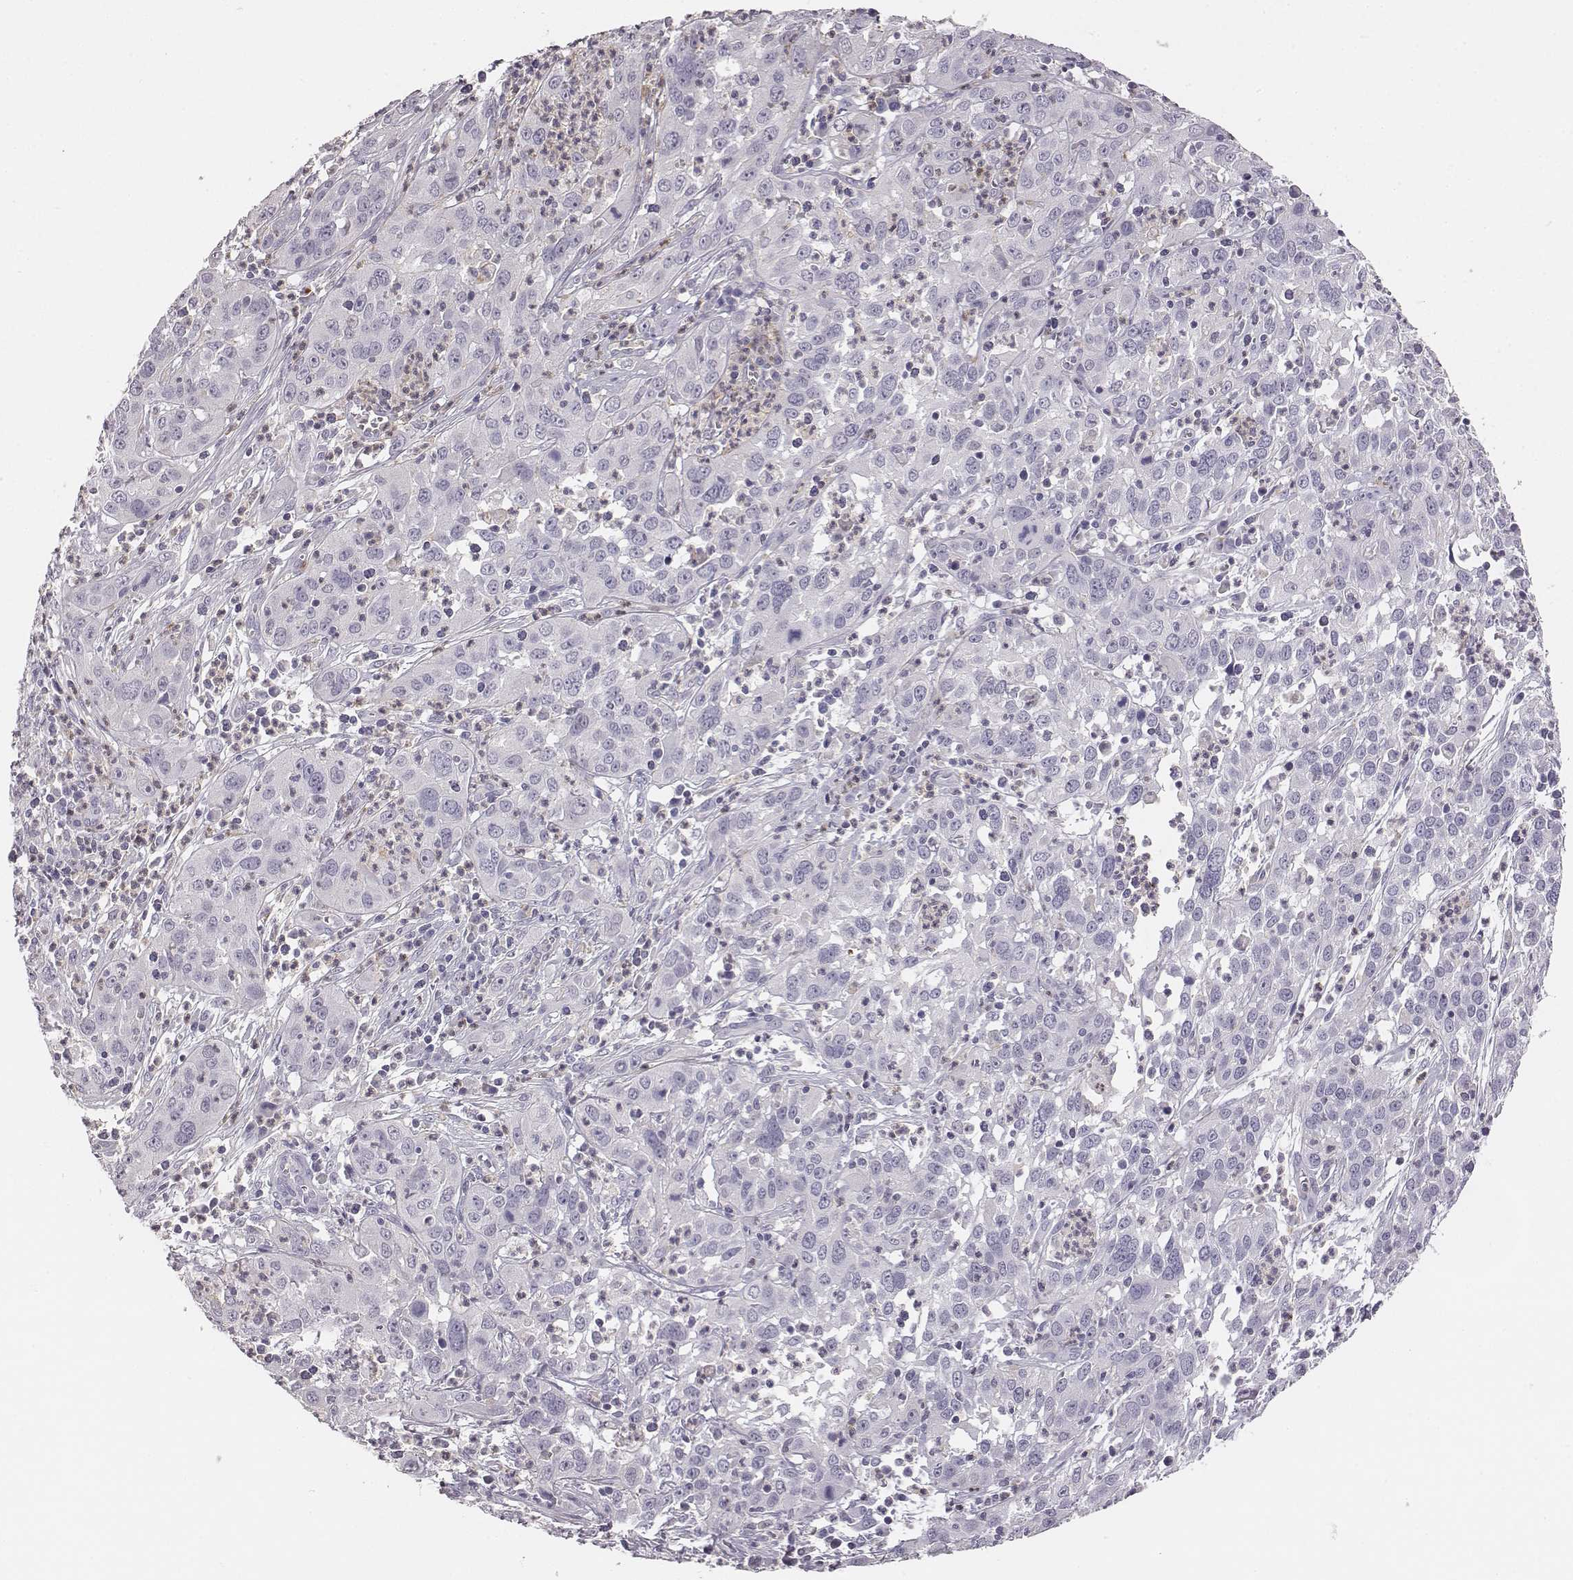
{"staining": {"intensity": "negative", "quantity": "none", "location": "none"}, "tissue": "cervical cancer", "cell_type": "Tumor cells", "image_type": "cancer", "snomed": [{"axis": "morphology", "description": "Squamous cell carcinoma, NOS"}, {"axis": "topography", "description": "Cervix"}], "caption": "This photomicrograph is of cervical cancer stained with immunohistochemistry to label a protein in brown with the nuclei are counter-stained blue. There is no positivity in tumor cells.", "gene": "ADAM7", "patient": {"sex": "female", "age": 32}}